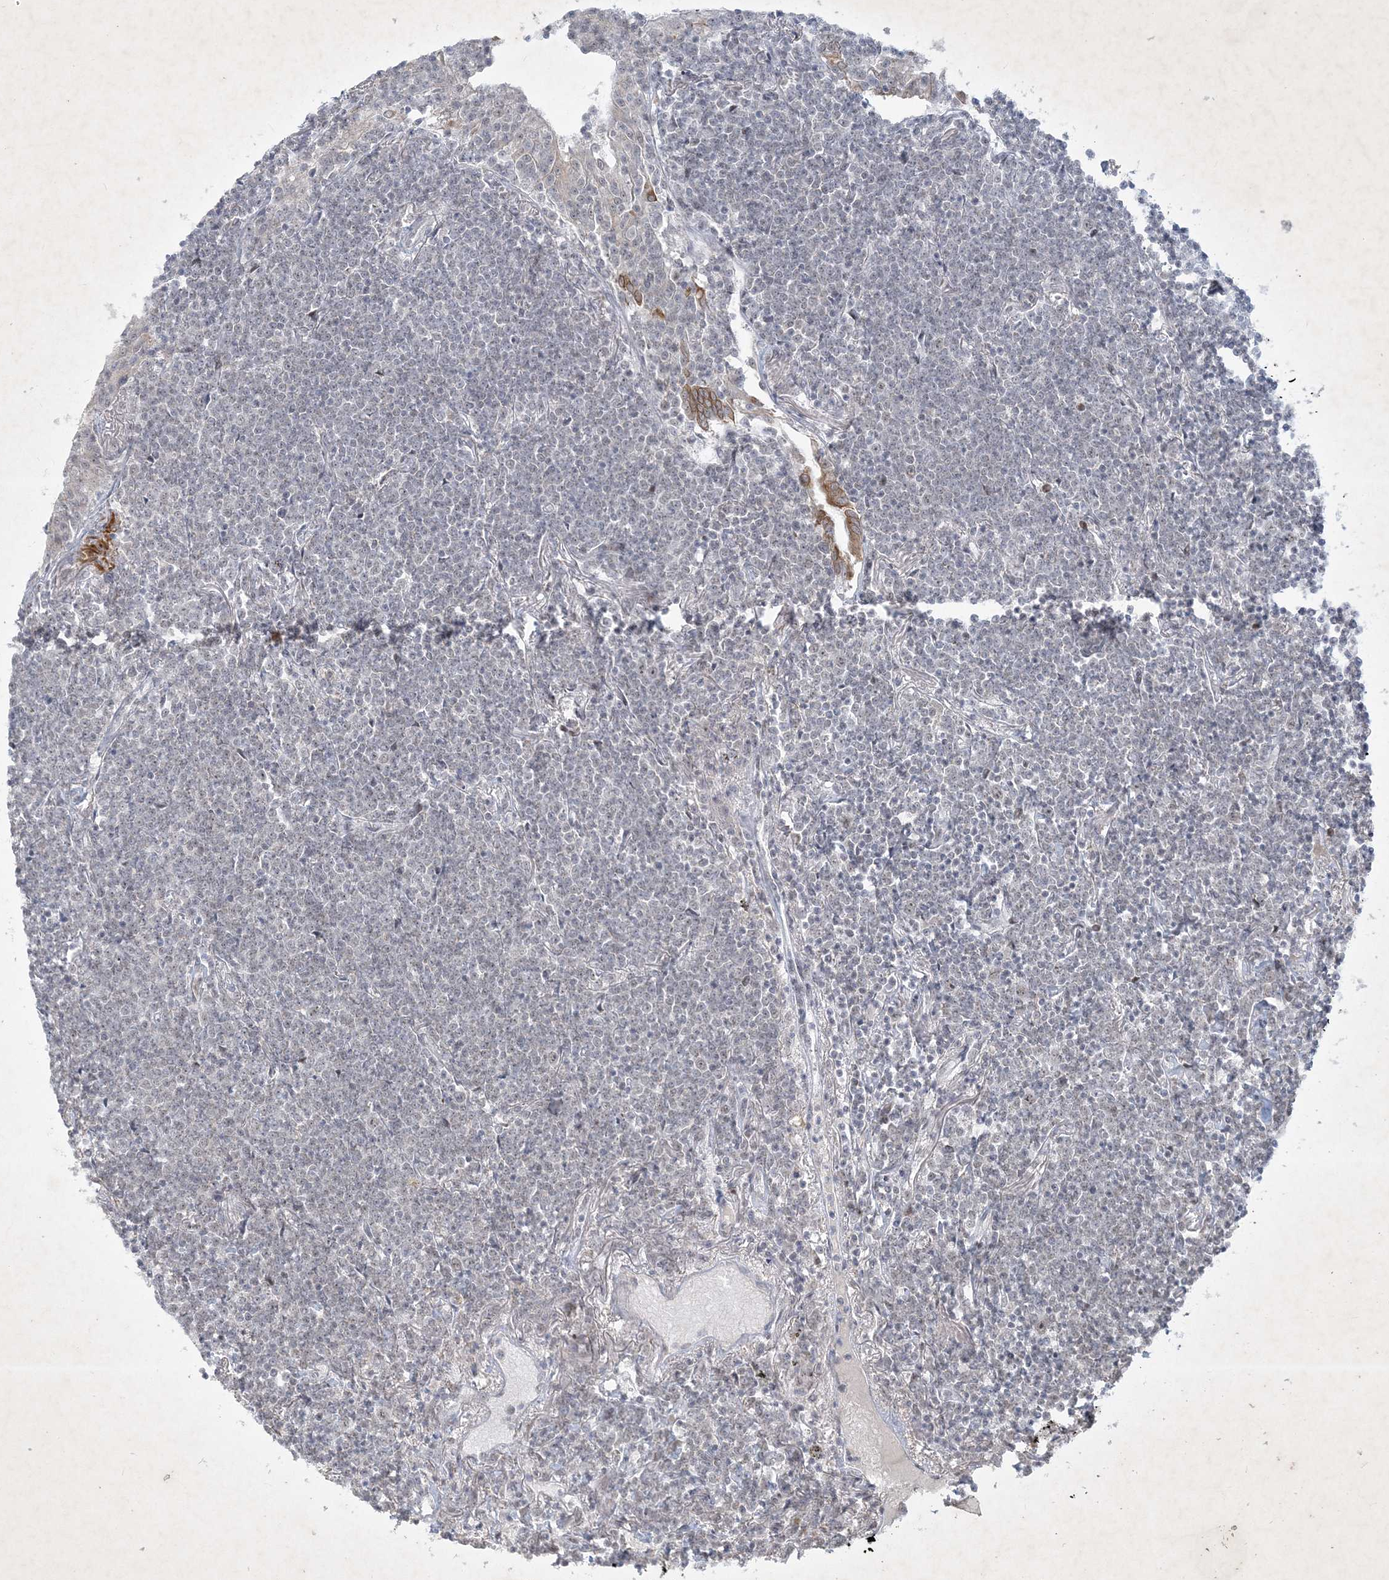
{"staining": {"intensity": "negative", "quantity": "none", "location": "none"}, "tissue": "lymphoma", "cell_type": "Tumor cells", "image_type": "cancer", "snomed": [{"axis": "morphology", "description": "Malignant lymphoma, non-Hodgkin's type, Low grade"}, {"axis": "topography", "description": "Lung"}], "caption": "Protein analysis of low-grade malignant lymphoma, non-Hodgkin's type shows no significant expression in tumor cells.", "gene": "ZBTB9", "patient": {"sex": "female", "age": 71}}